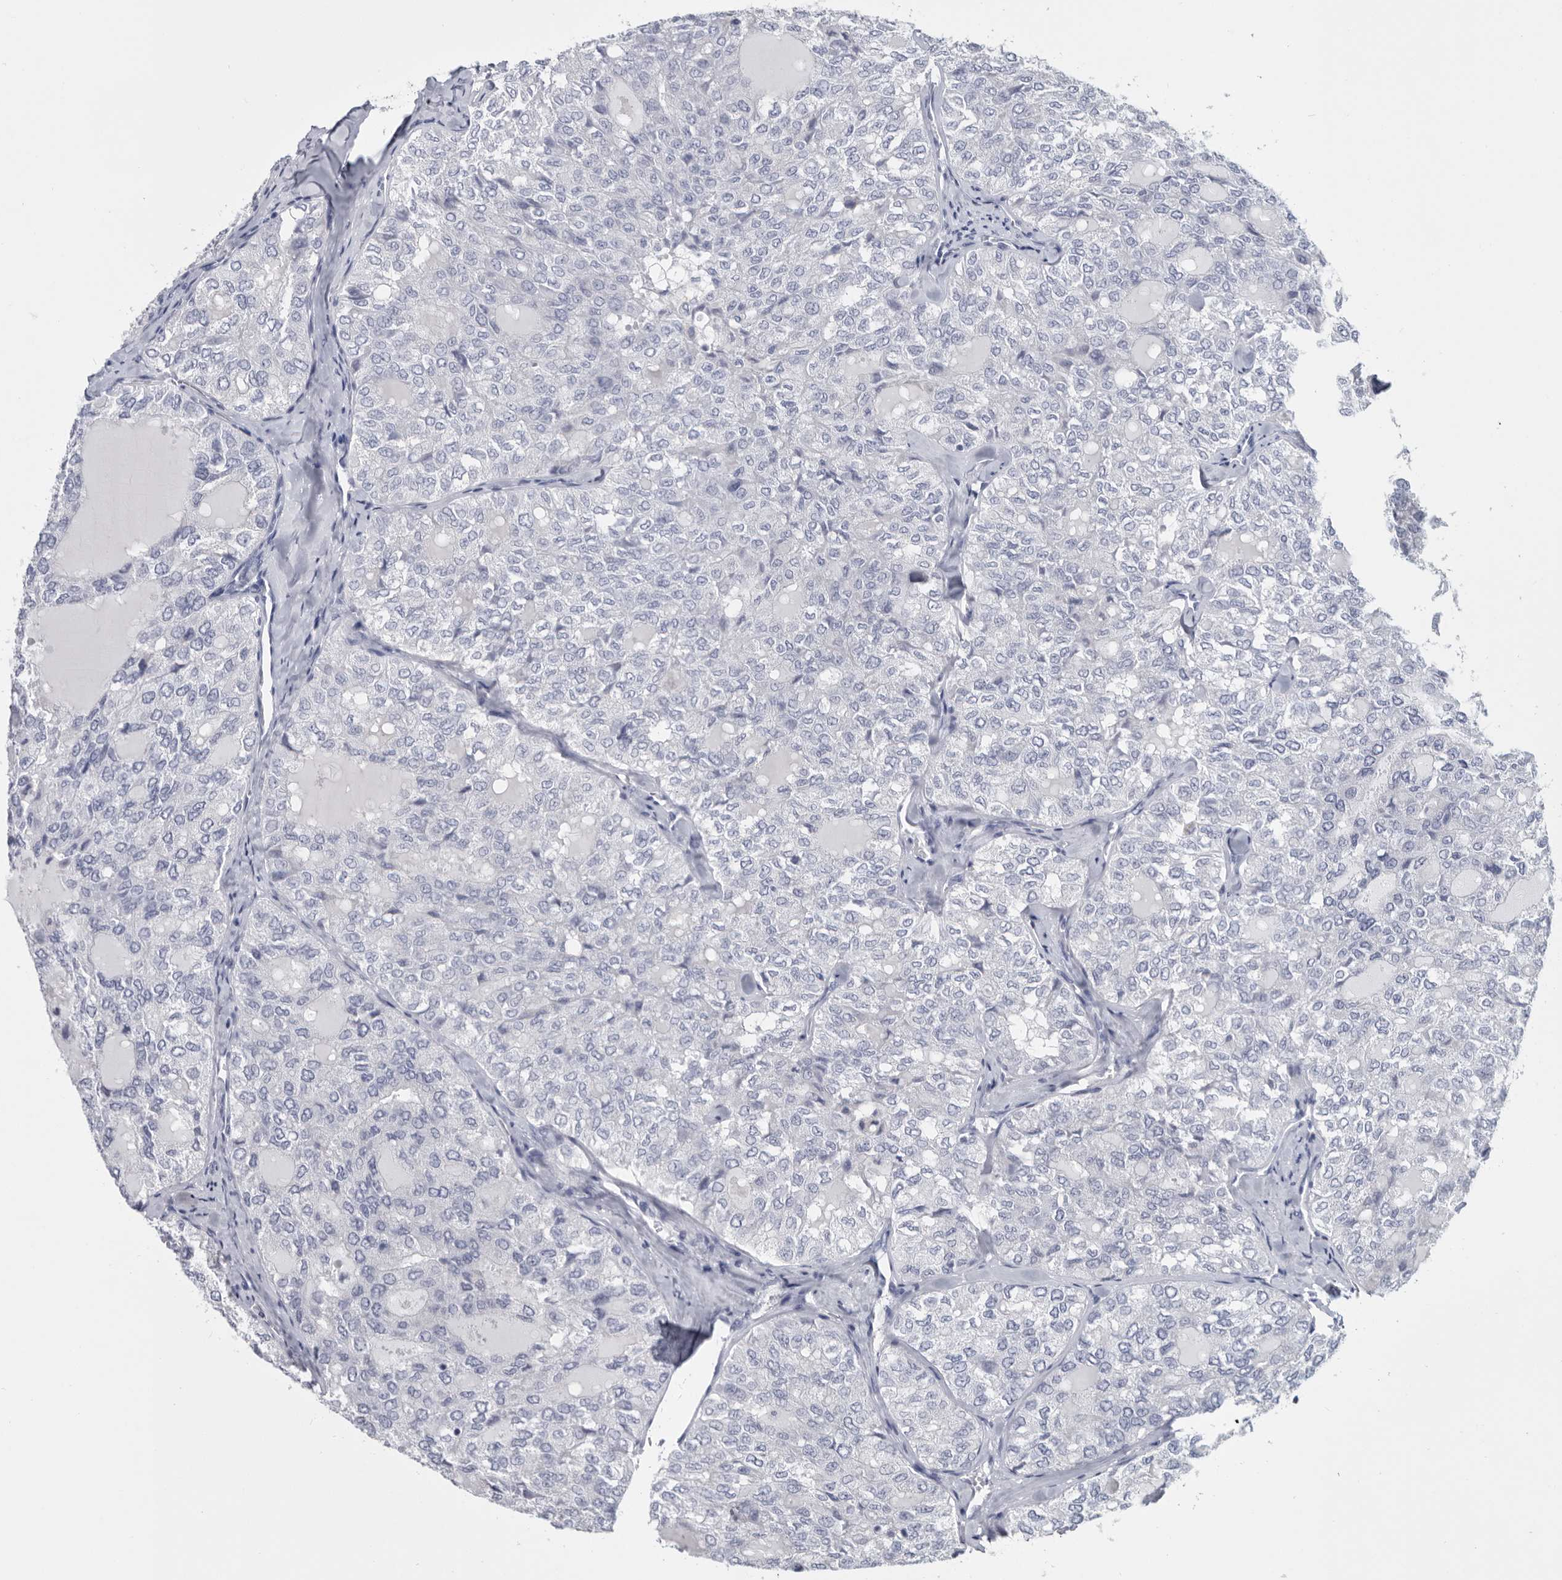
{"staining": {"intensity": "negative", "quantity": "none", "location": "none"}, "tissue": "thyroid cancer", "cell_type": "Tumor cells", "image_type": "cancer", "snomed": [{"axis": "morphology", "description": "Follicular adenoma carcinoma, NOS"}, {"axis": "topography", "description": "Thyroid gland"}], "caption": "An image of human thyroid follicular adenoma carcinoma is negative for staining in tumor cells.", "gene": "WRAP73", "patient": {"sex": "male", "age": 75}}